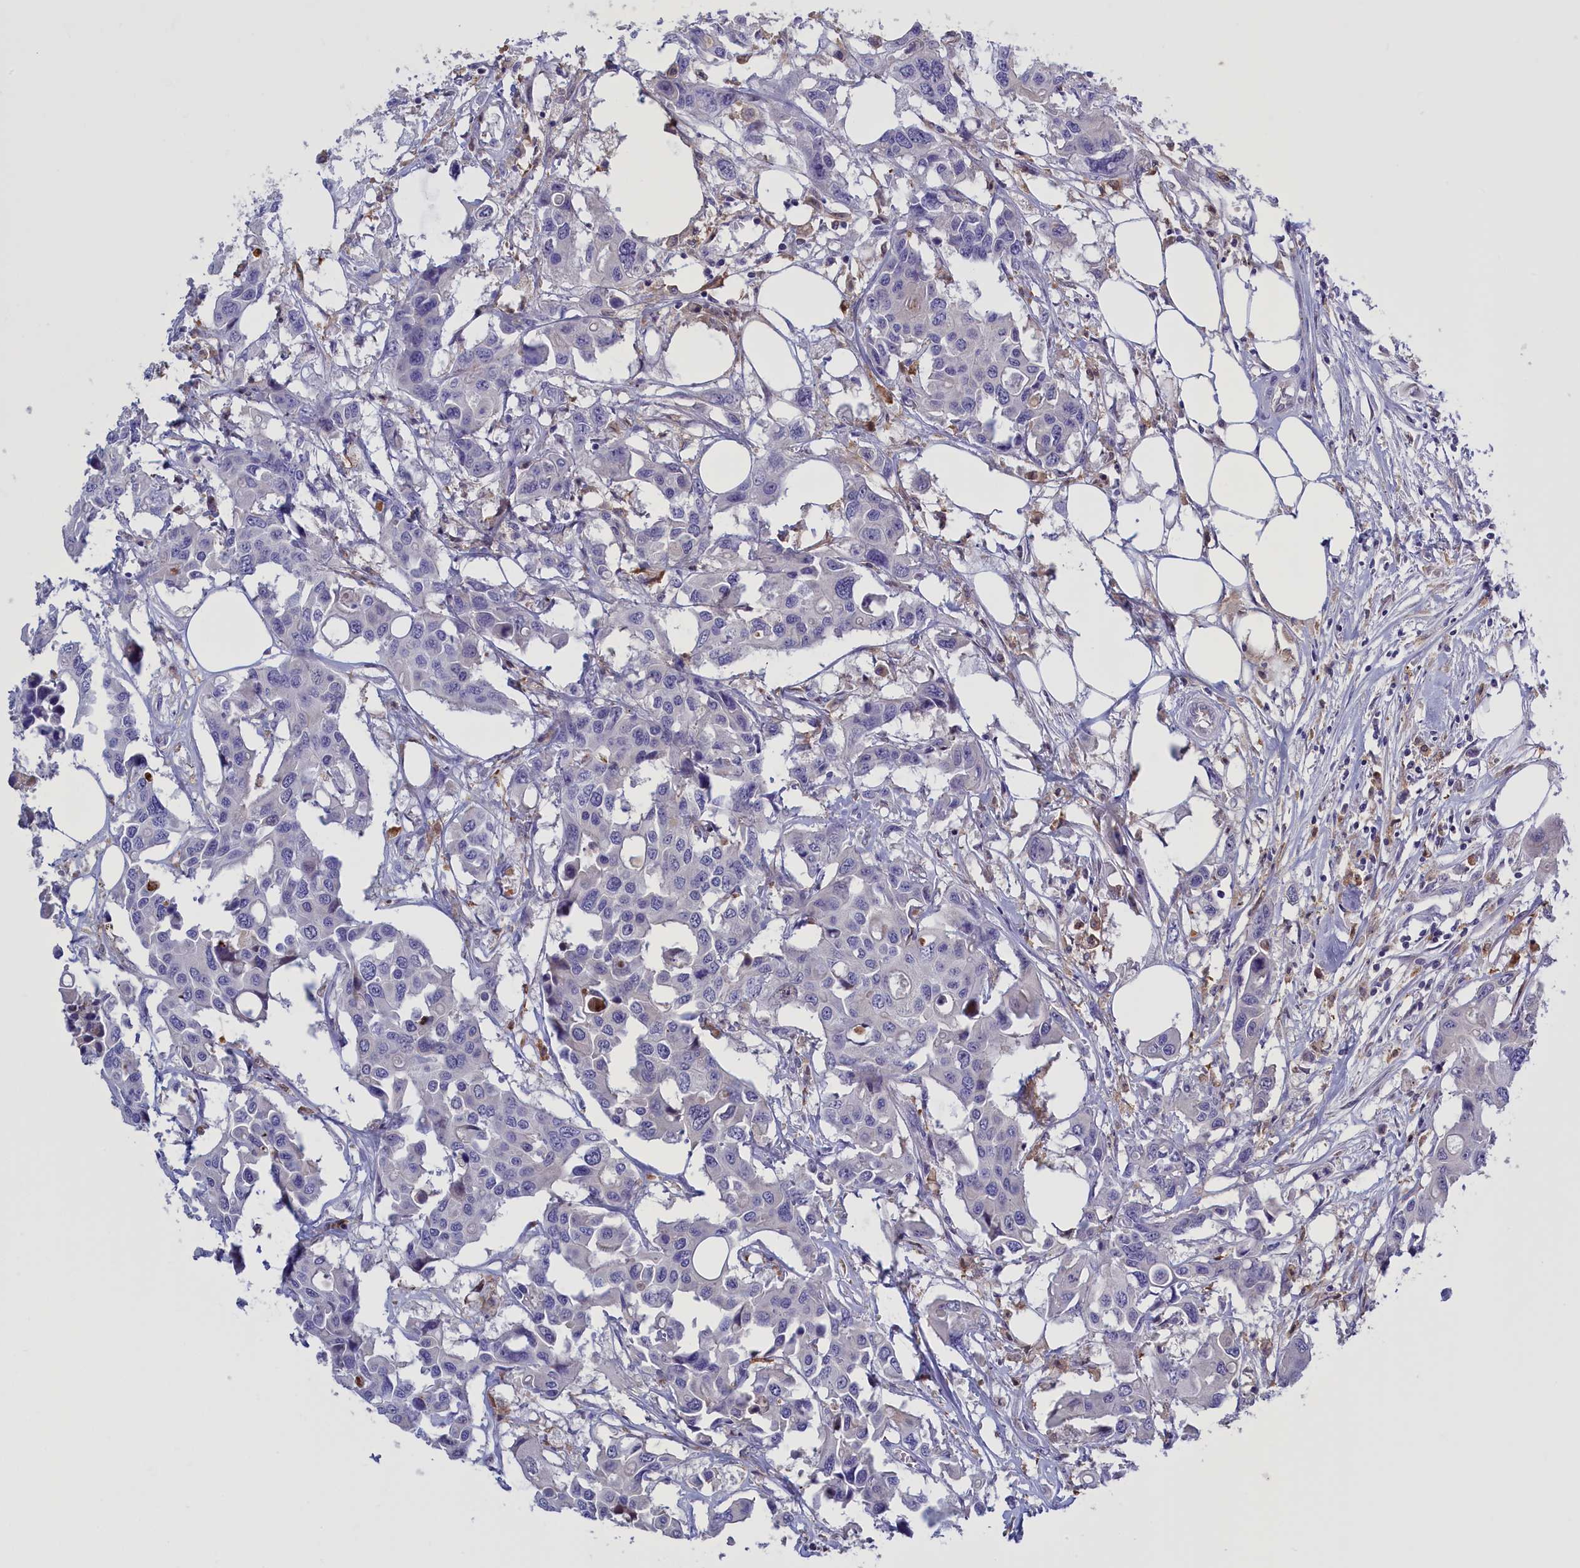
{"staining": {"intensity": "negative", "quantity": "none", "location": "none"}, "tissue": "colorectal cancer", "cell_type": "Tumor cells", "image_type": "cancer", "snomed": [{"axis": "morphology", "description": "Adenocarcinoma, NOS"}, {"axis": "topography", "description": "Colon"}], "caption": "This is an immunohistochemistry photomicrograph of human colorectal adenocarcinoma. There is no positivity in tumor cells.", "gene": "FAM149B1", "patient": {"sex": "male", "age": 77}}